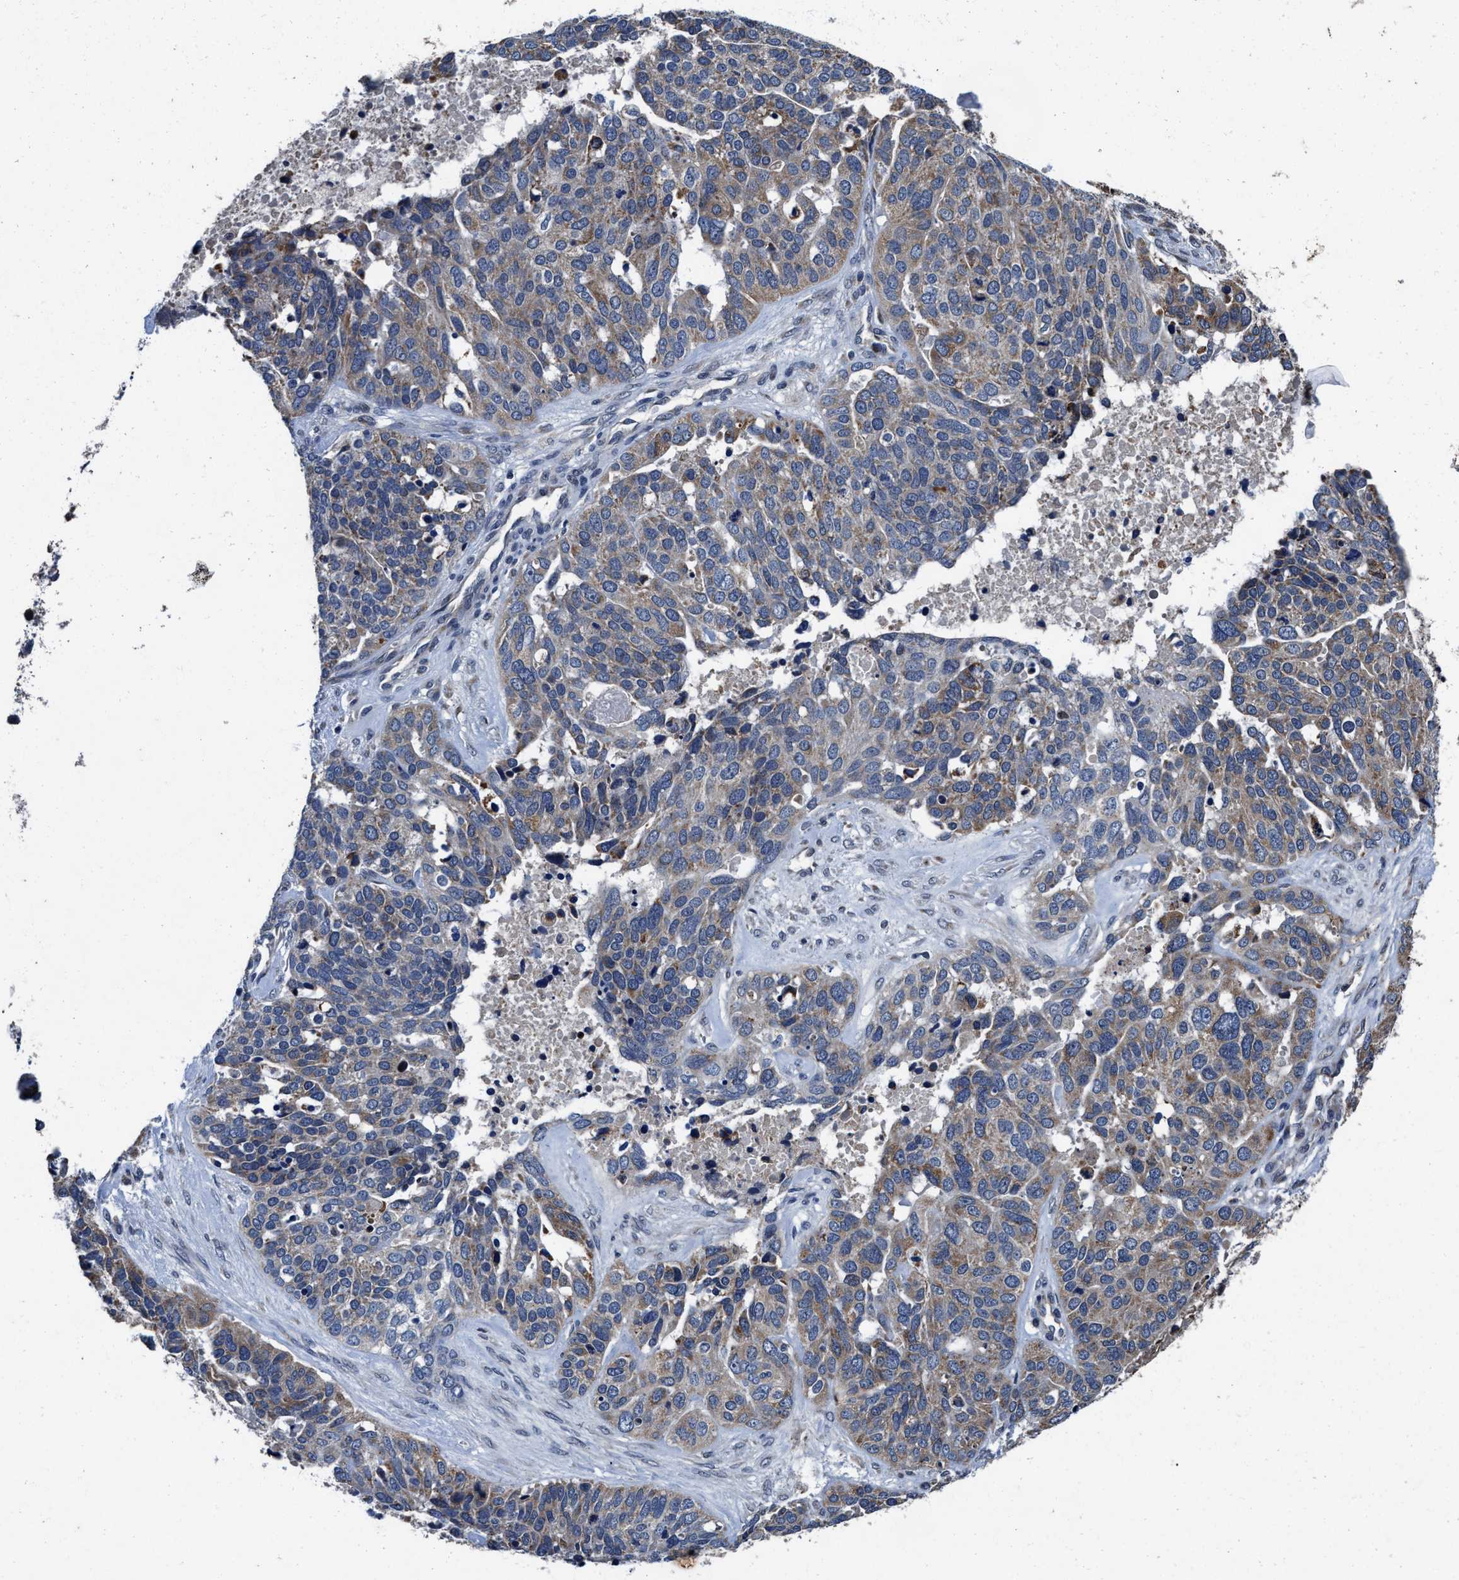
{"staining": {"intensity": "weak", "quantity": "25%-75%", "location": "cytoplasmic/membranous"}, "tissue": "ovarian cancer", "cell_type": "Tumor cells", "image_type": "cancer", "snomed": [{"axis": "morphology", "description": "Cystadenocarcinoma, serous, NOS"}, {"axis": "topography", "description": "Ovary"}], "caption": "Immunohistochemical staining of ovarian cancer exhibits weak cytoplasmic/membranous protein expression in about 25%-75% of tumor cells. (brown staining indicates protein expression, while blue staining denotes nuclei).", "gene": "TMEM53", "patient": {"sex": "female", "age": 44}}